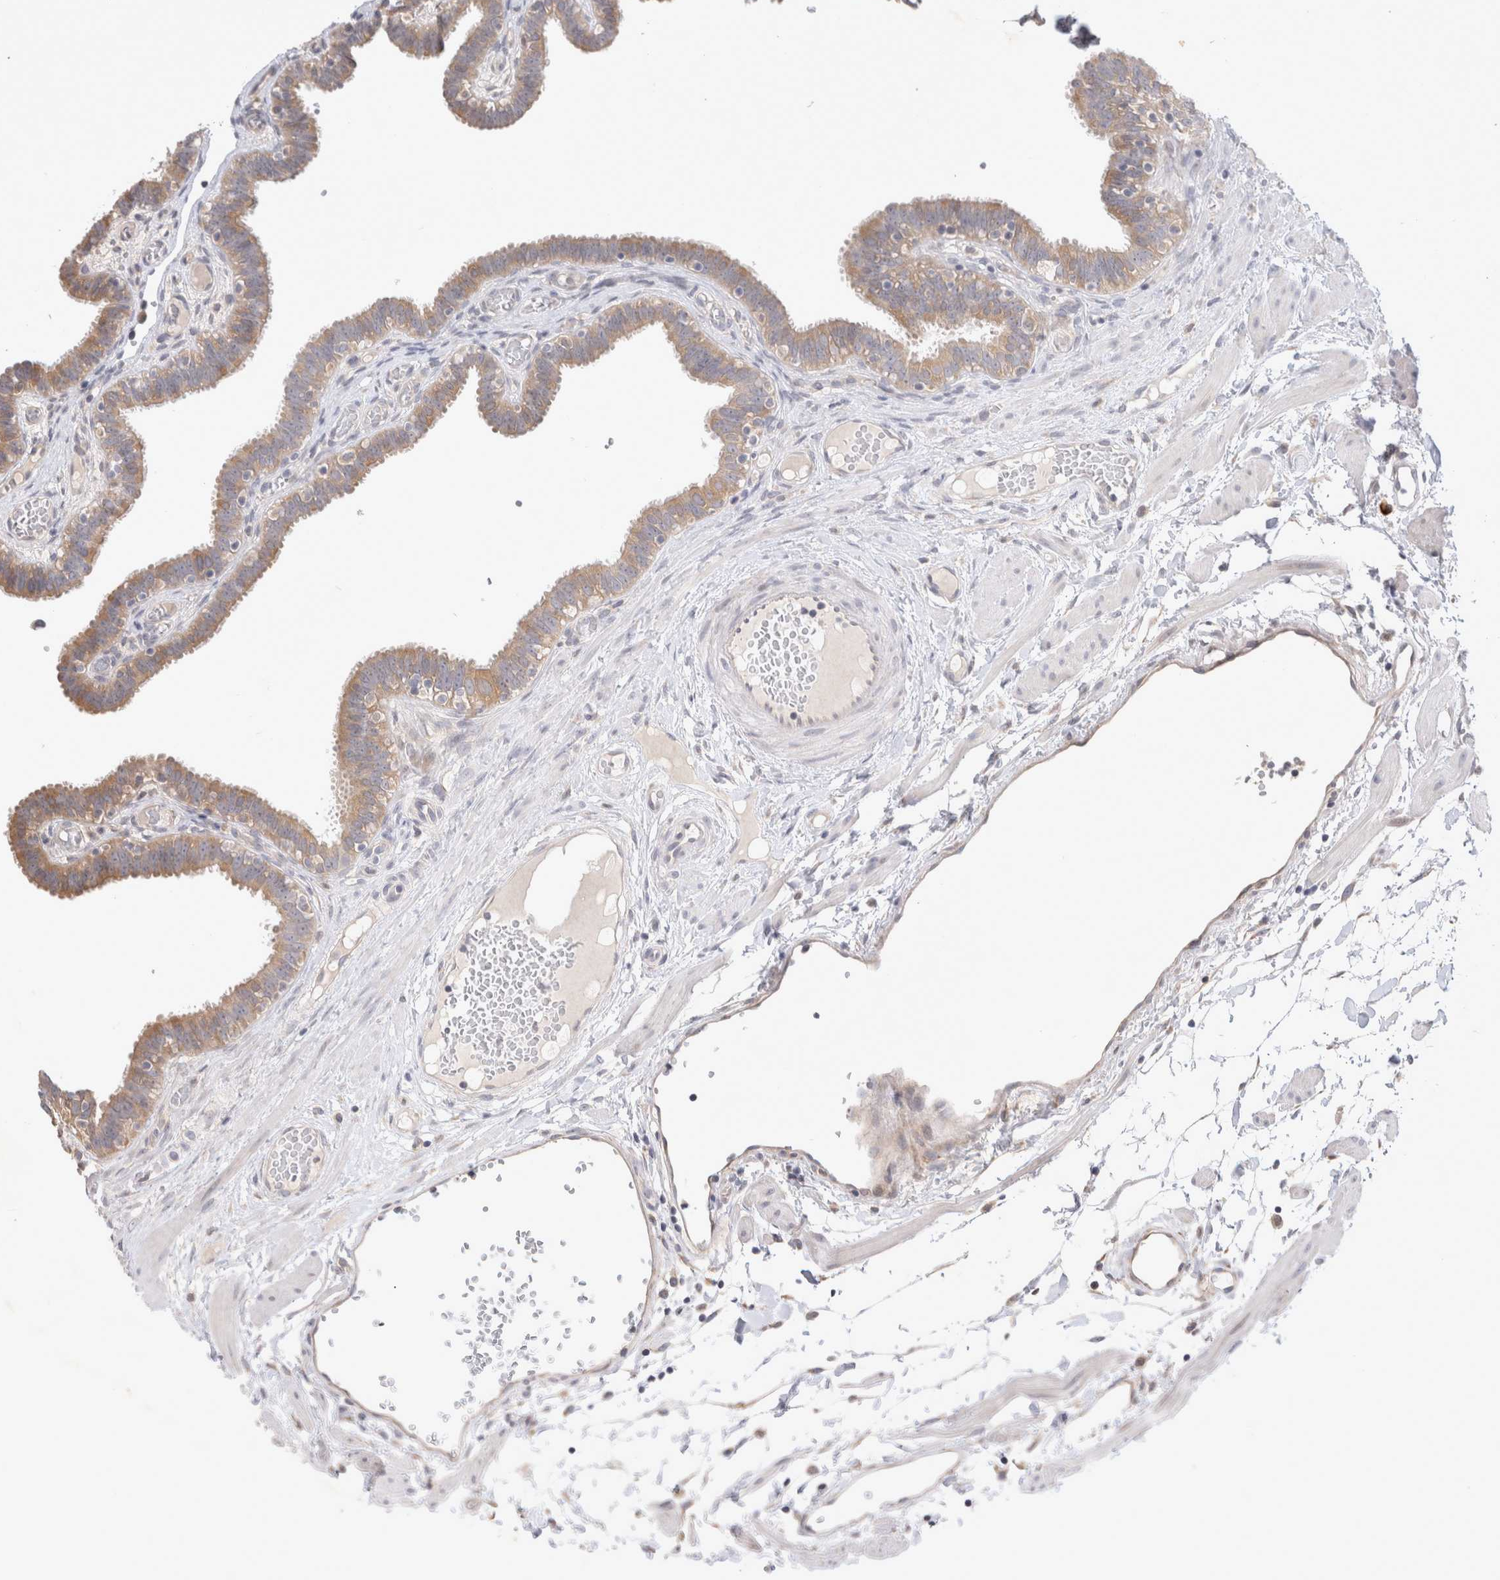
{"staining": {"intensity": "moderate", "quantity": ">75%", "location": "cytoplasmic/membranous"}, "tissue": "fallopian tube", "cell_type": "Glandular cells", "image_type": "normal", "snomed": [{"axis": "morphology", "description": "Normal tissue, NOS"}, {"axis": "topography", "description": "Fallopian tube"}, {"axis": "topography", "description": "Placenta"}], "caption": "Immunohistochemical staining of unremarkable human fallopian tube displays moderate cytoplasmic/membranous protein positivity in approximately >75% of glandular cells.", "gene": "NEDD4L", "patient": {"sex": "female", "age": 32}}